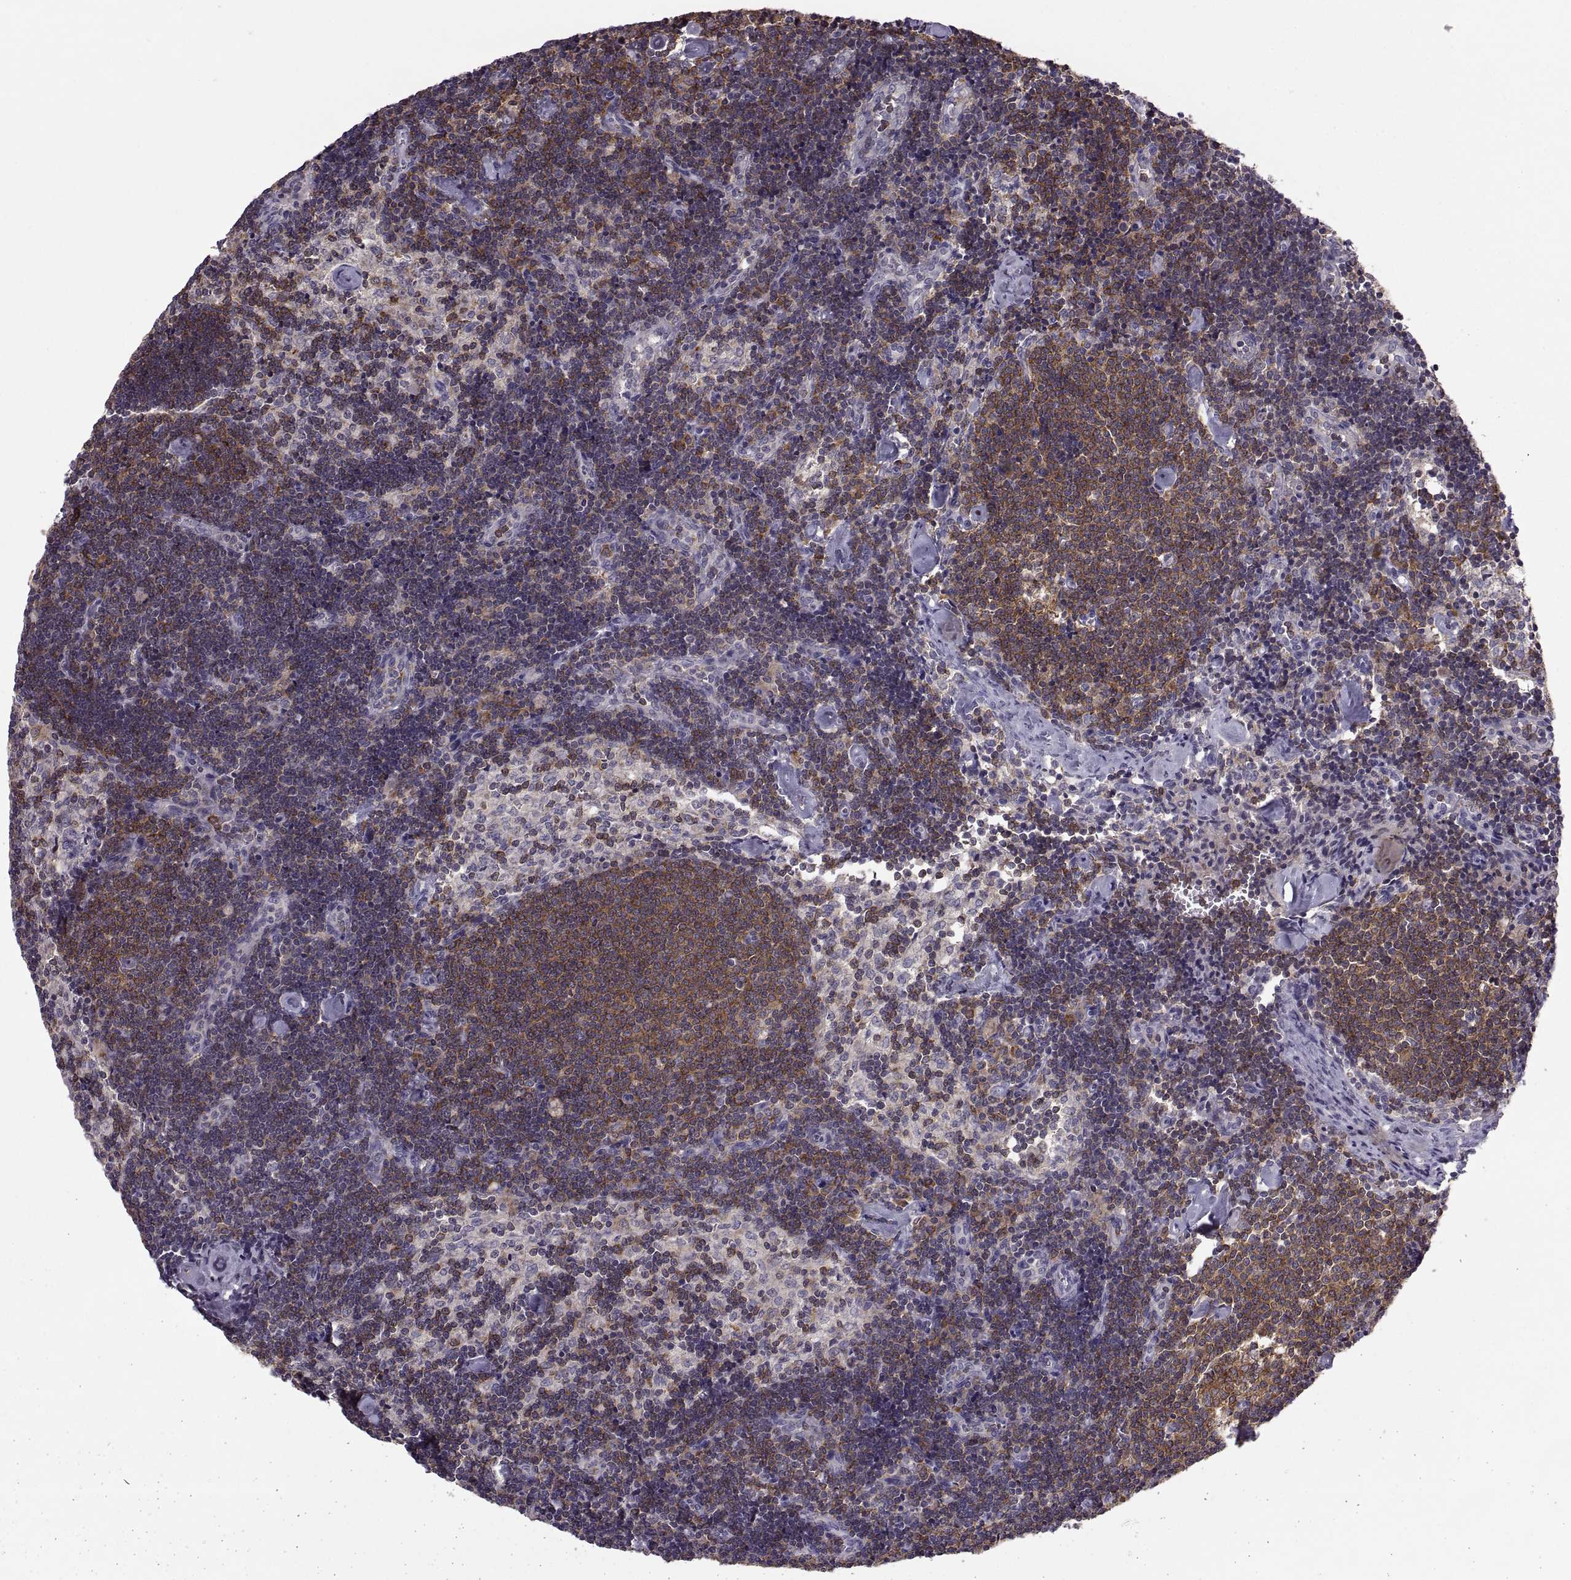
{"staining": {"intensity": "strong", "quantity": ">75%", "location": "cytoplasmic/membranous"}, "tissue": "lymph node", "cell_type": "Germinal center cells", "image_type": "normal", "snomed": [{"axis": "morphology", "description": "Normal tissue, NOS"}, {"axis": "topography", "description": "Lymph node"}], "caption": "Protein expression by IHC displays strong cytoplasmic/membranous positivity in about >75% of germinal center cells in benign lymph node.", "gene": "EZR", "patient": {"sex": "female", "age": 42}}